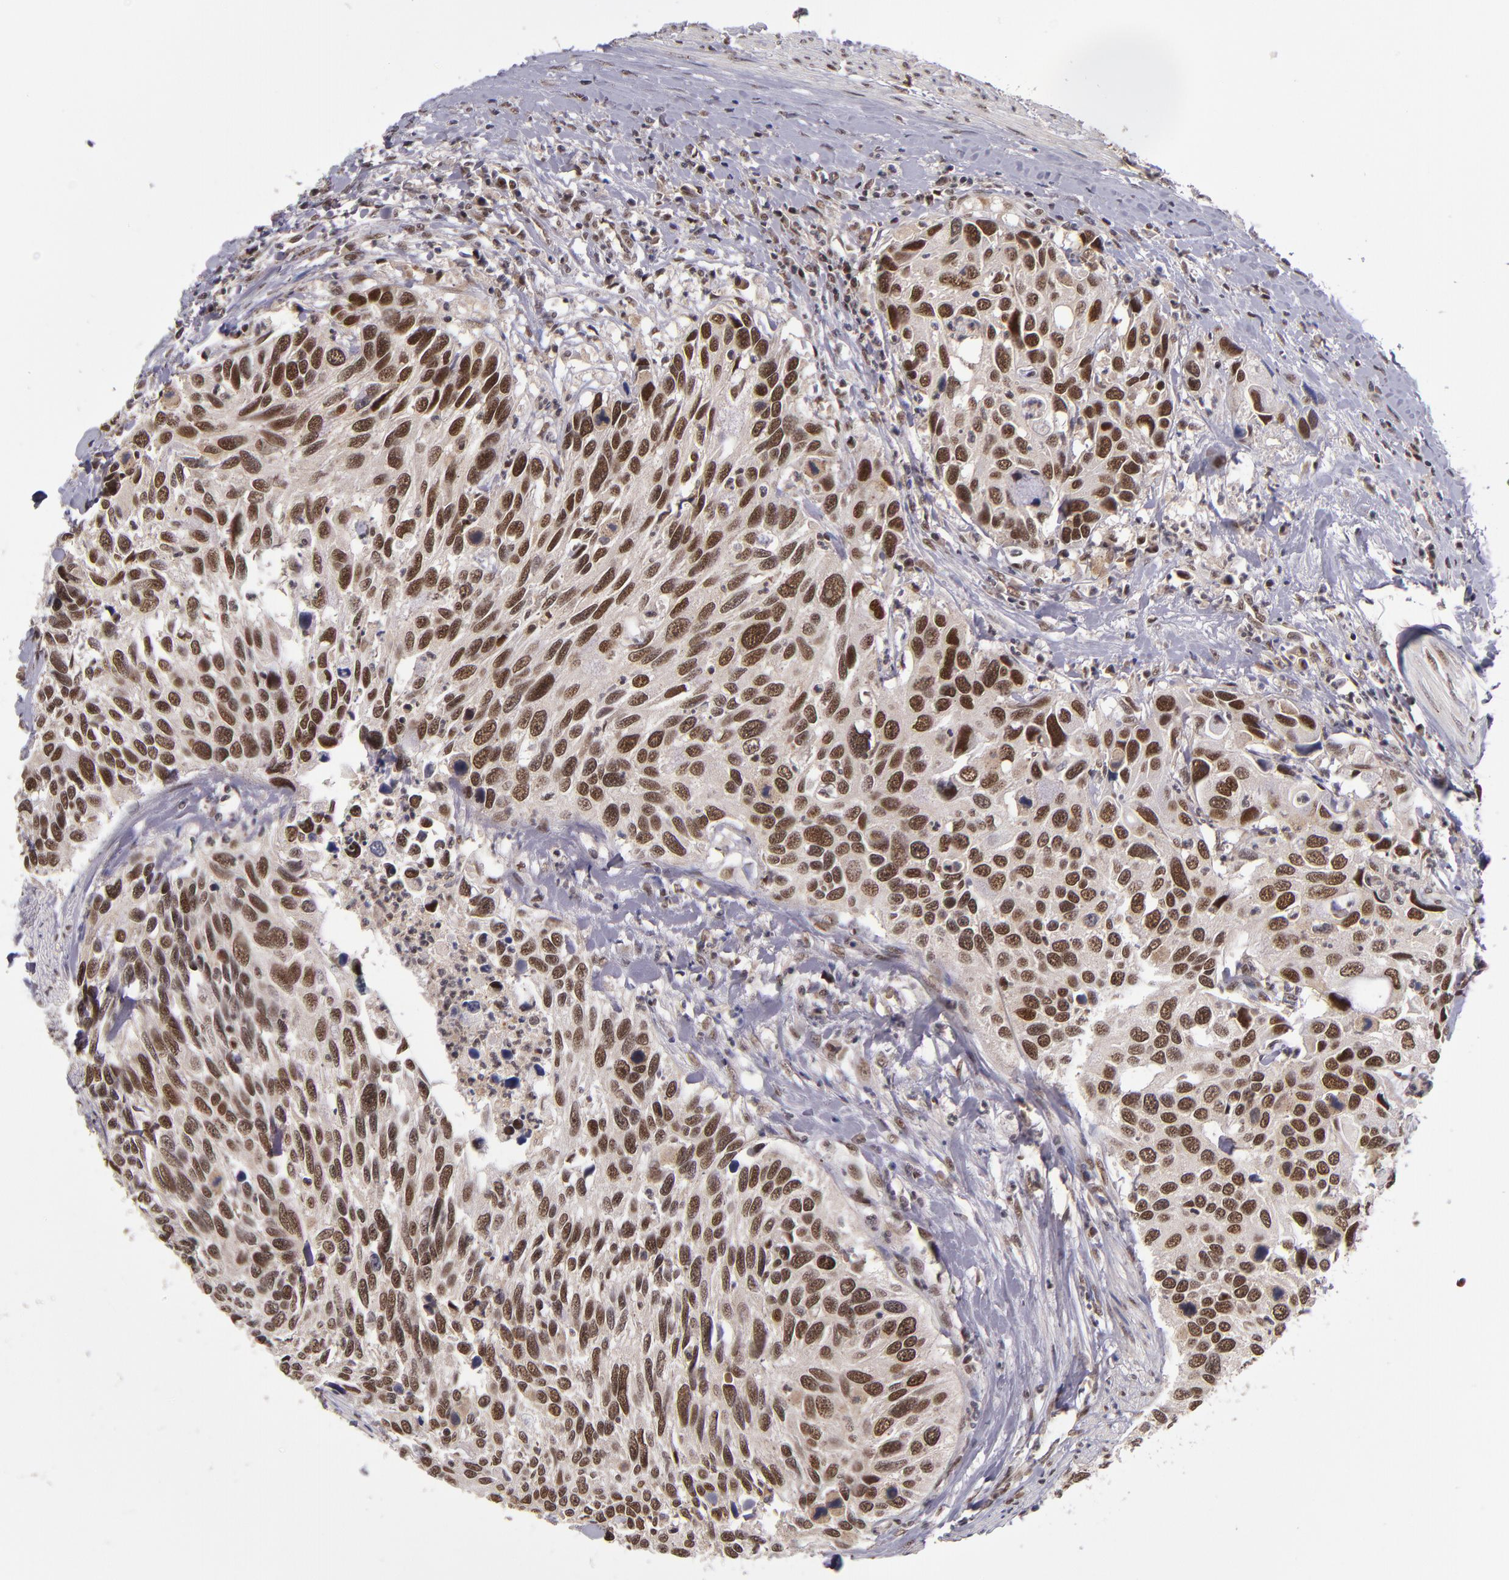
{"staining": {"intensity": "strong", "quantity": ">75%", "location": "nuclear"}, "tissue": "urothelial cancer", "cell_type": "Tumor cells", "image_type": "cancer", "snomed": [{"axis": "morphology", "description": "Urothelial carcinoma, High grade"}, {"axis": "topography", "description": "Urinary bladder"}], "caption": "Immunohistochemical staining of human high-grade urothelial carcinoma demonstrates high levels of strong nuclear staining in approximately >75% of tumor cells.", "gene": "EP300", "patient": {"sex": "male", "age": 66}}